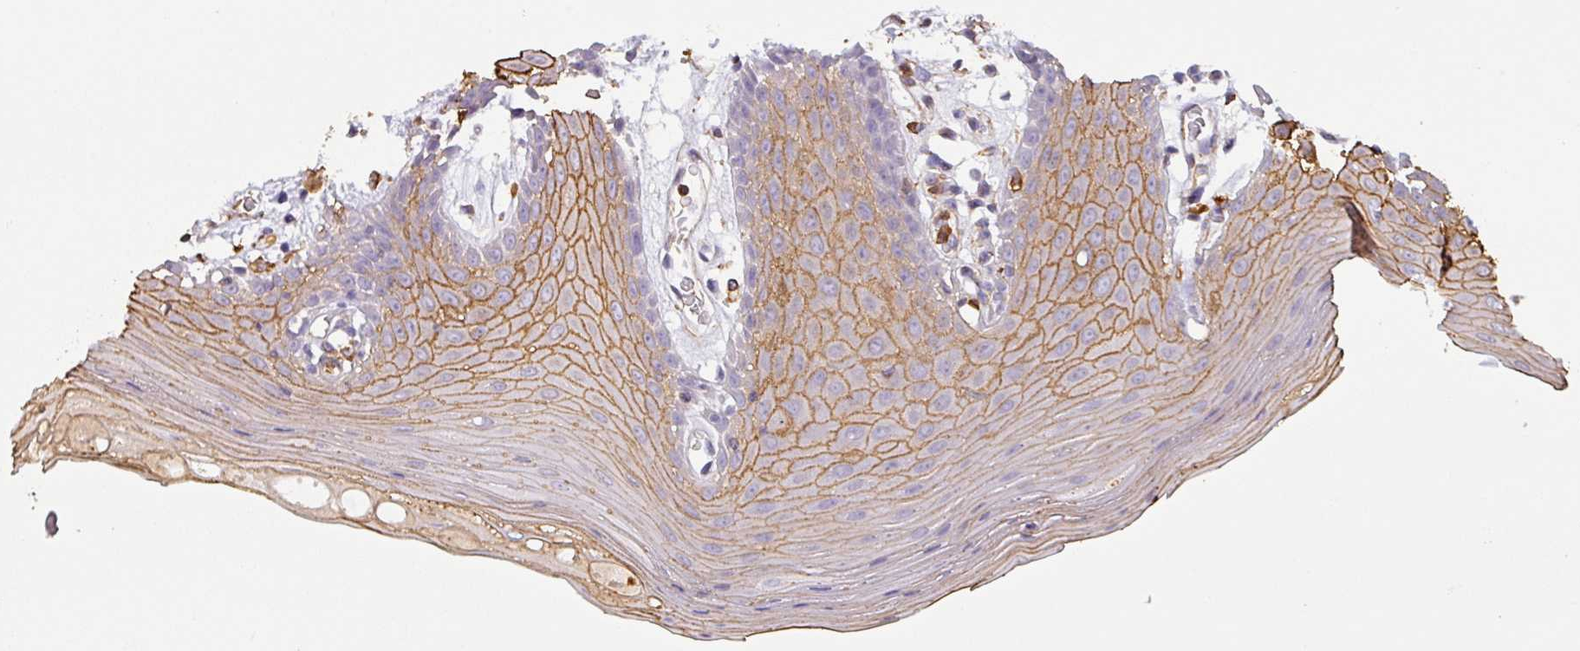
{"staining": {"intensity": "moderate", "quantity": "<25%", "location": "cytoplasmic/membranous"}, "tissue": "oral mucosa", "cell_type": "Squamous epithelial cells", "image_type": "normal", "snomed": [{"axis": "morphology", "description": "Normal tissue, NOS"}, {"axis": "topography", "description": "Oral tissue"}, {"axis": "topography", "description": "Tounge, NOS"}], "caption": "Moderate cytoplasmic/membranous staining is appreciated in approximately <25% of squamous epithelial cells in unremarkable oral mucosa.", "gene": "ZNF280C", "patient": {"sex": "female", "age": 59}}